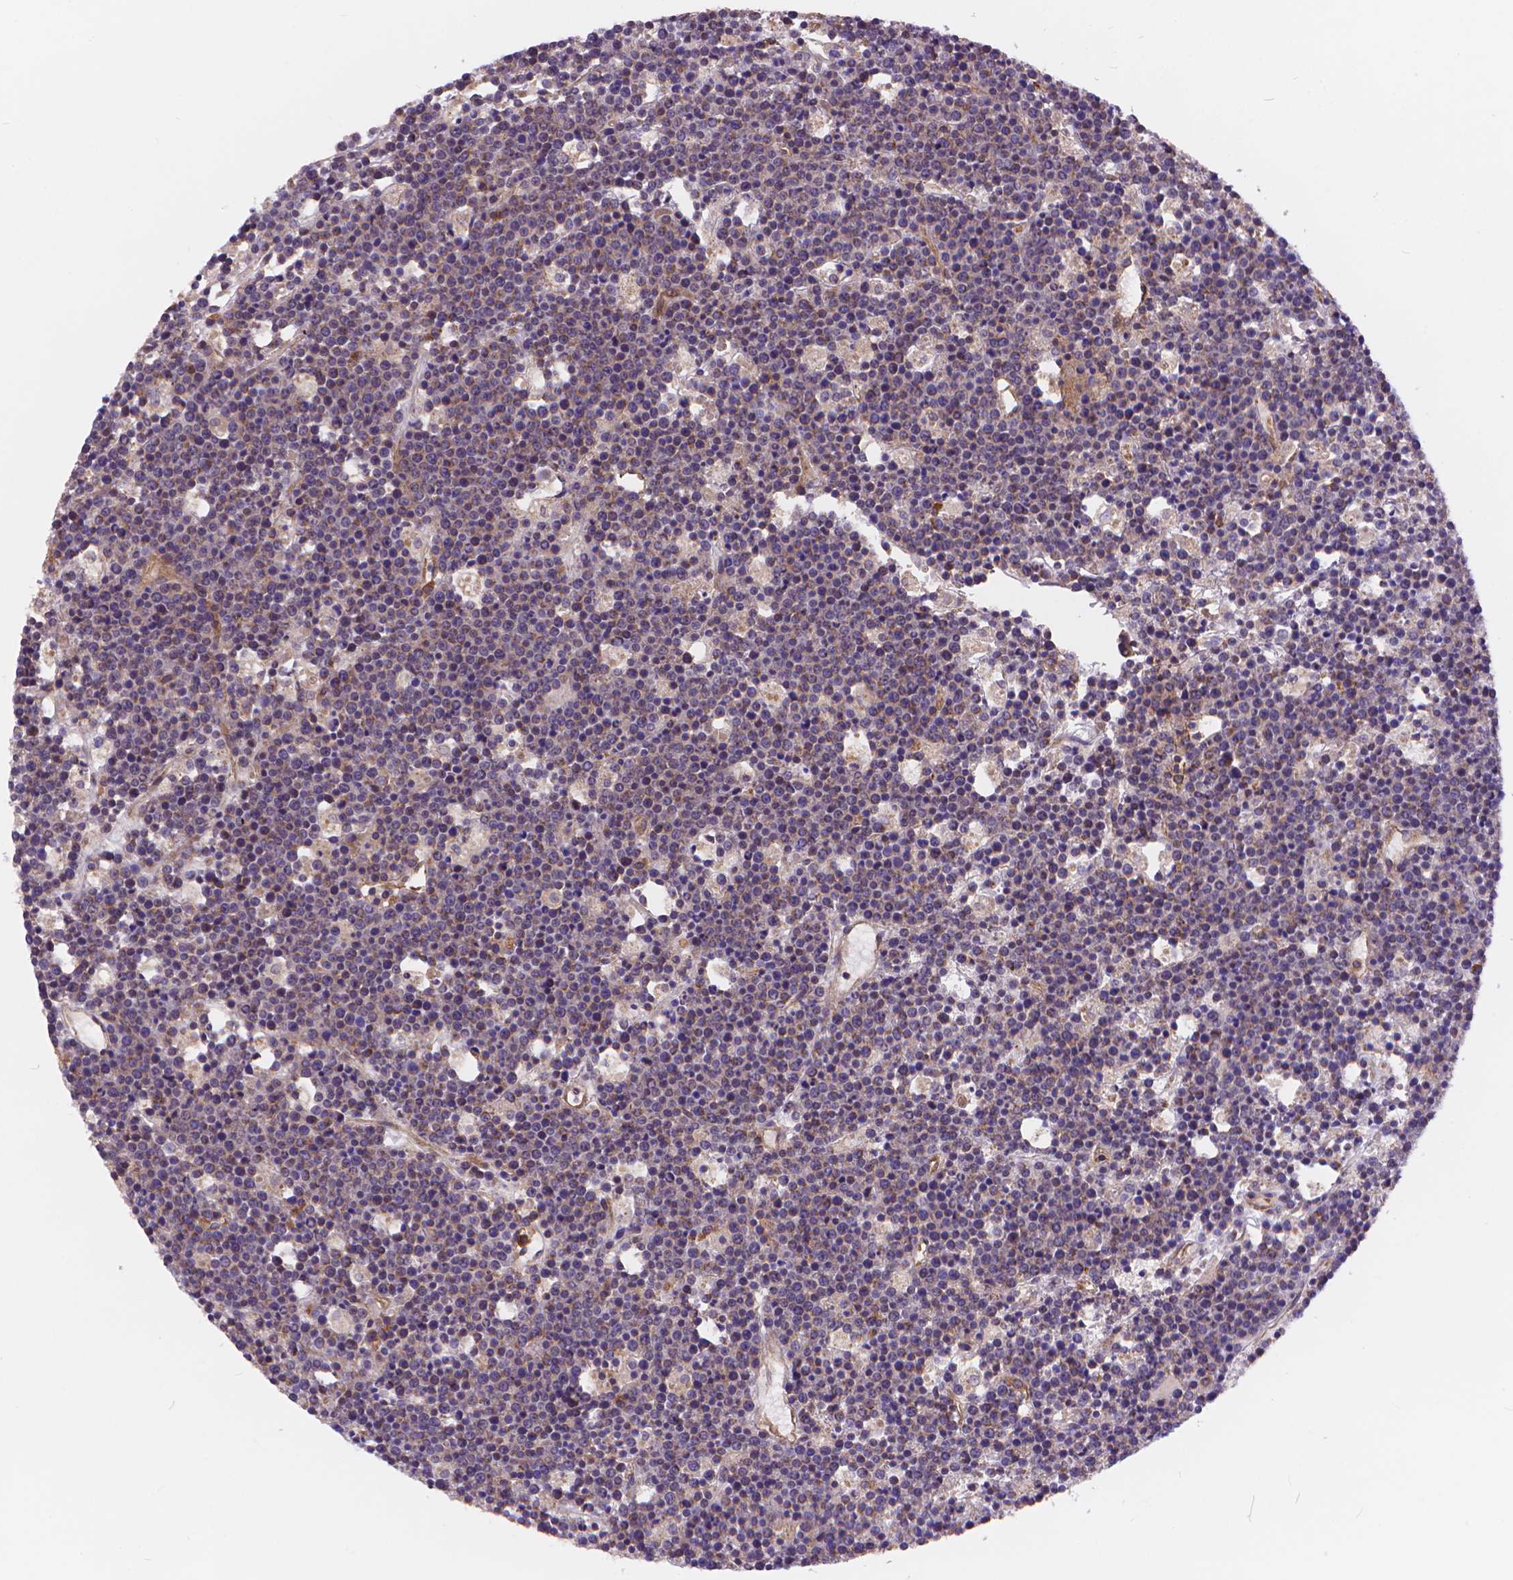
{"staining": {"intensity": "weak", "quantity": ">75%", "location": "cytoplasmic/membranous"}, "tissue": "lymphoma", "cell_type": "Tumor cells", "image_type": "cancer", "snomed": [{"axis": "morphology", "description": "Malignant lymphoma, non-Hodgkin's type, High grade"}, {"axis": "topography", "description": "Ovary"}], "caption": "Human high-grade malignant lymphoma, non-Hodgkin's type stained for a protein (brown) shows weak cytoplasmic/membranous positive expression in about >75% of tumor cells.", "gene": "ARAP1", "patient": {"sex": "female", "age": 56}}